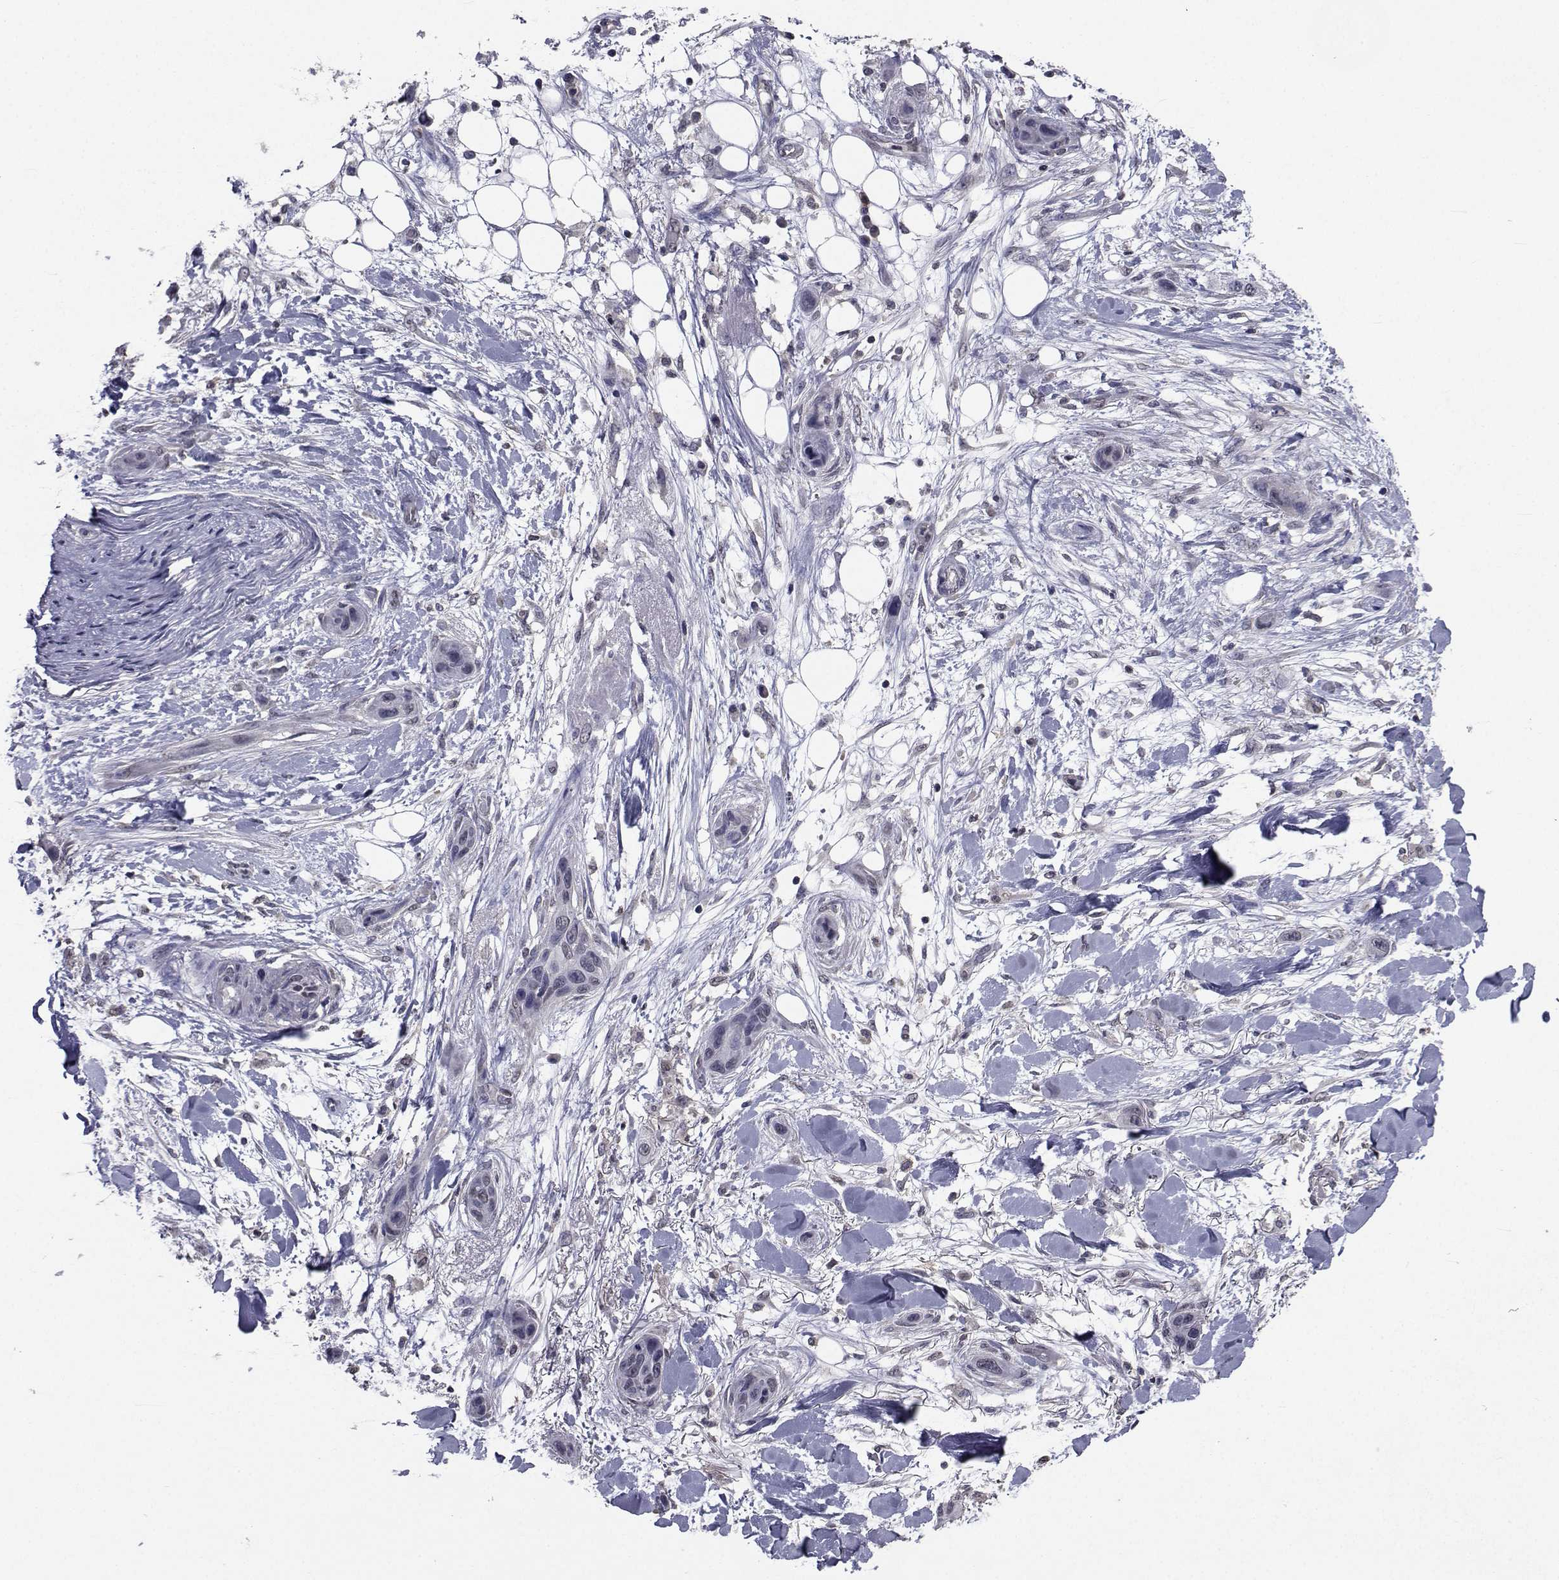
{"staining": {"intensity": "negative", "quantity": "none", "location": "none"}, "tissue": "skin cancer", "cell_type": "Tumor cells", "image_type": "cancer", "snomed": [{"axis": "morphology", "description": "Squamous cell carcinoma, NOS"}, {"axis": "topography", "description": "Skin"}], "caption": "The photomicrograph reveals no significant expression in tumor cells of skin cancer.", "gene": "CYP2S1", "patient": {"sex": "male", "age": 79}}